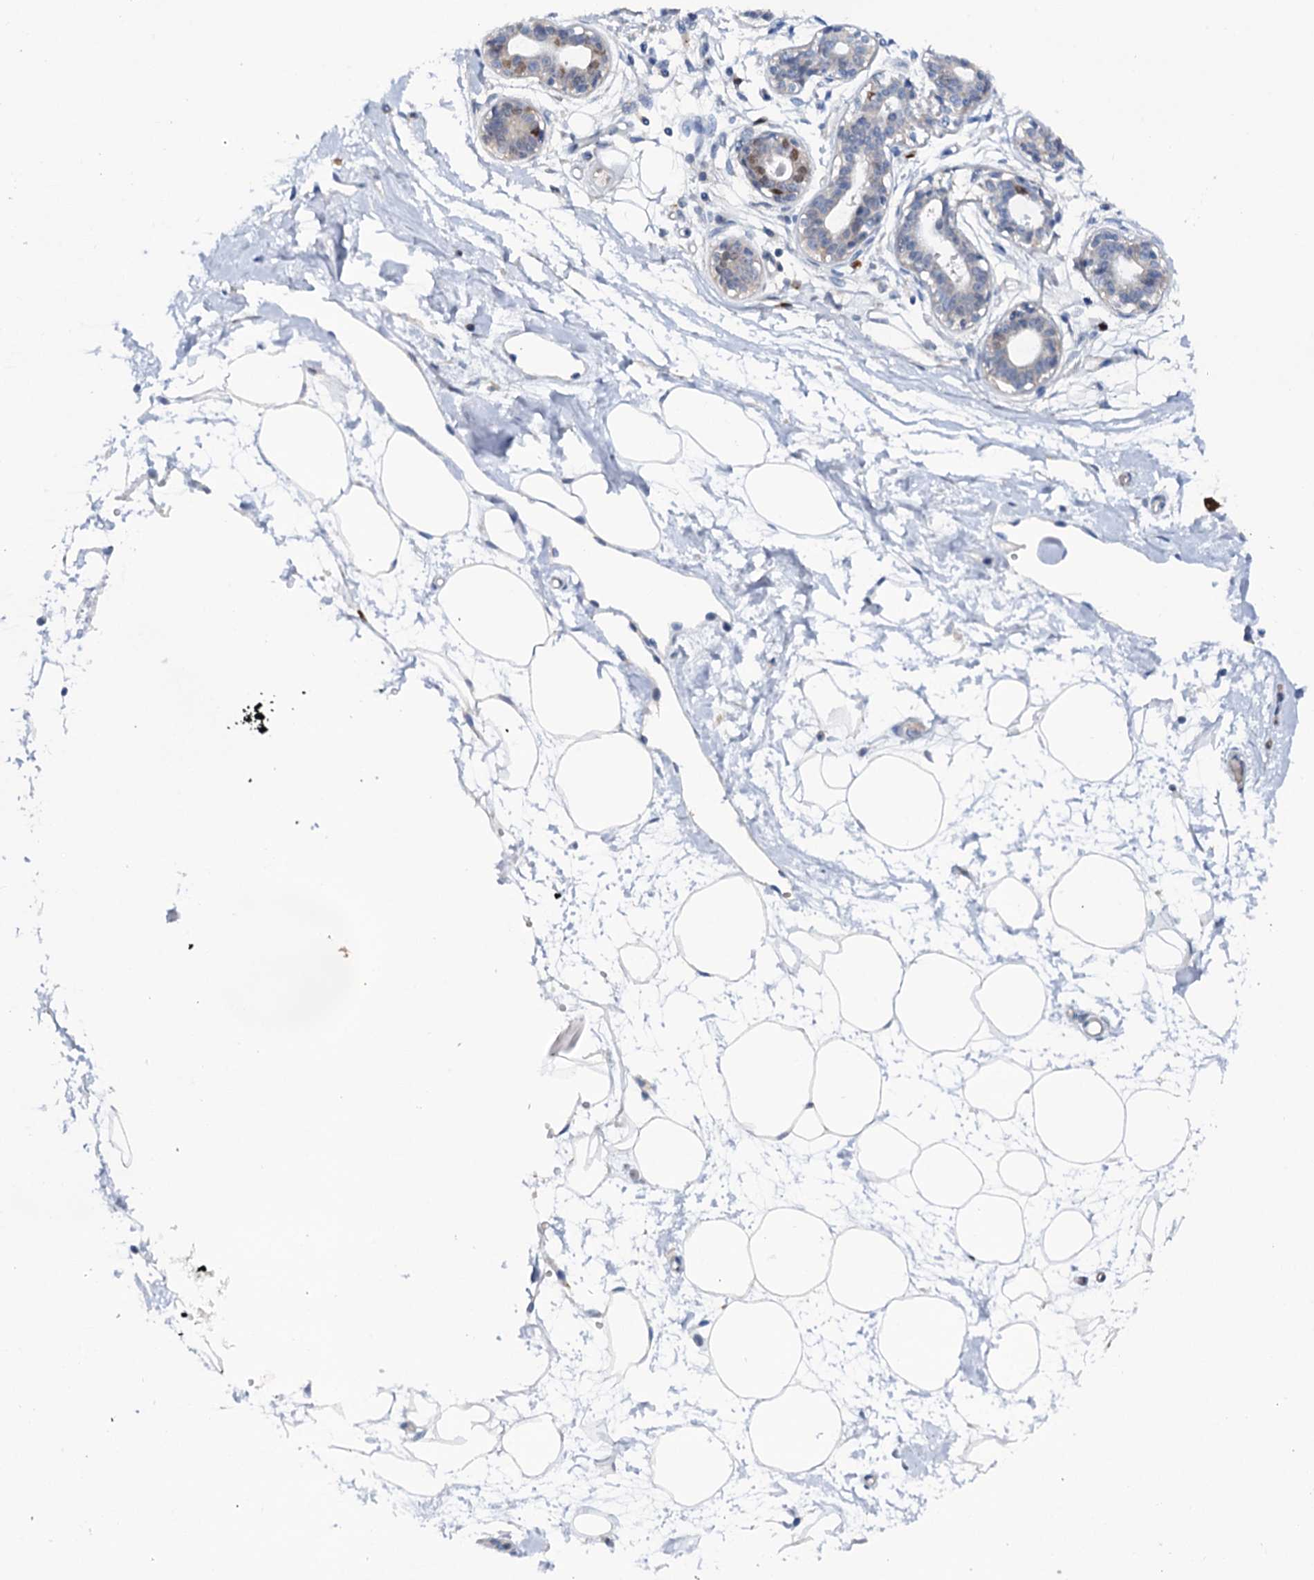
{"staining": {"intensity": "negative", "quantity": "none", "location": "none"}, "tissue": "breast", "cell_type": "Adipocytes", "image_type": "normal", "snomed": [{"axis": "morphology", "description": "Normal tissue, NOS"}, {"axis": "topography", "description": "Breast"}], "caption": "Immunohistochemical staining of normal human breast demonstrates no significant expression in adipocytes.", "gene": "FAM111B", "patient": {"sex": "female", "age": 45}}